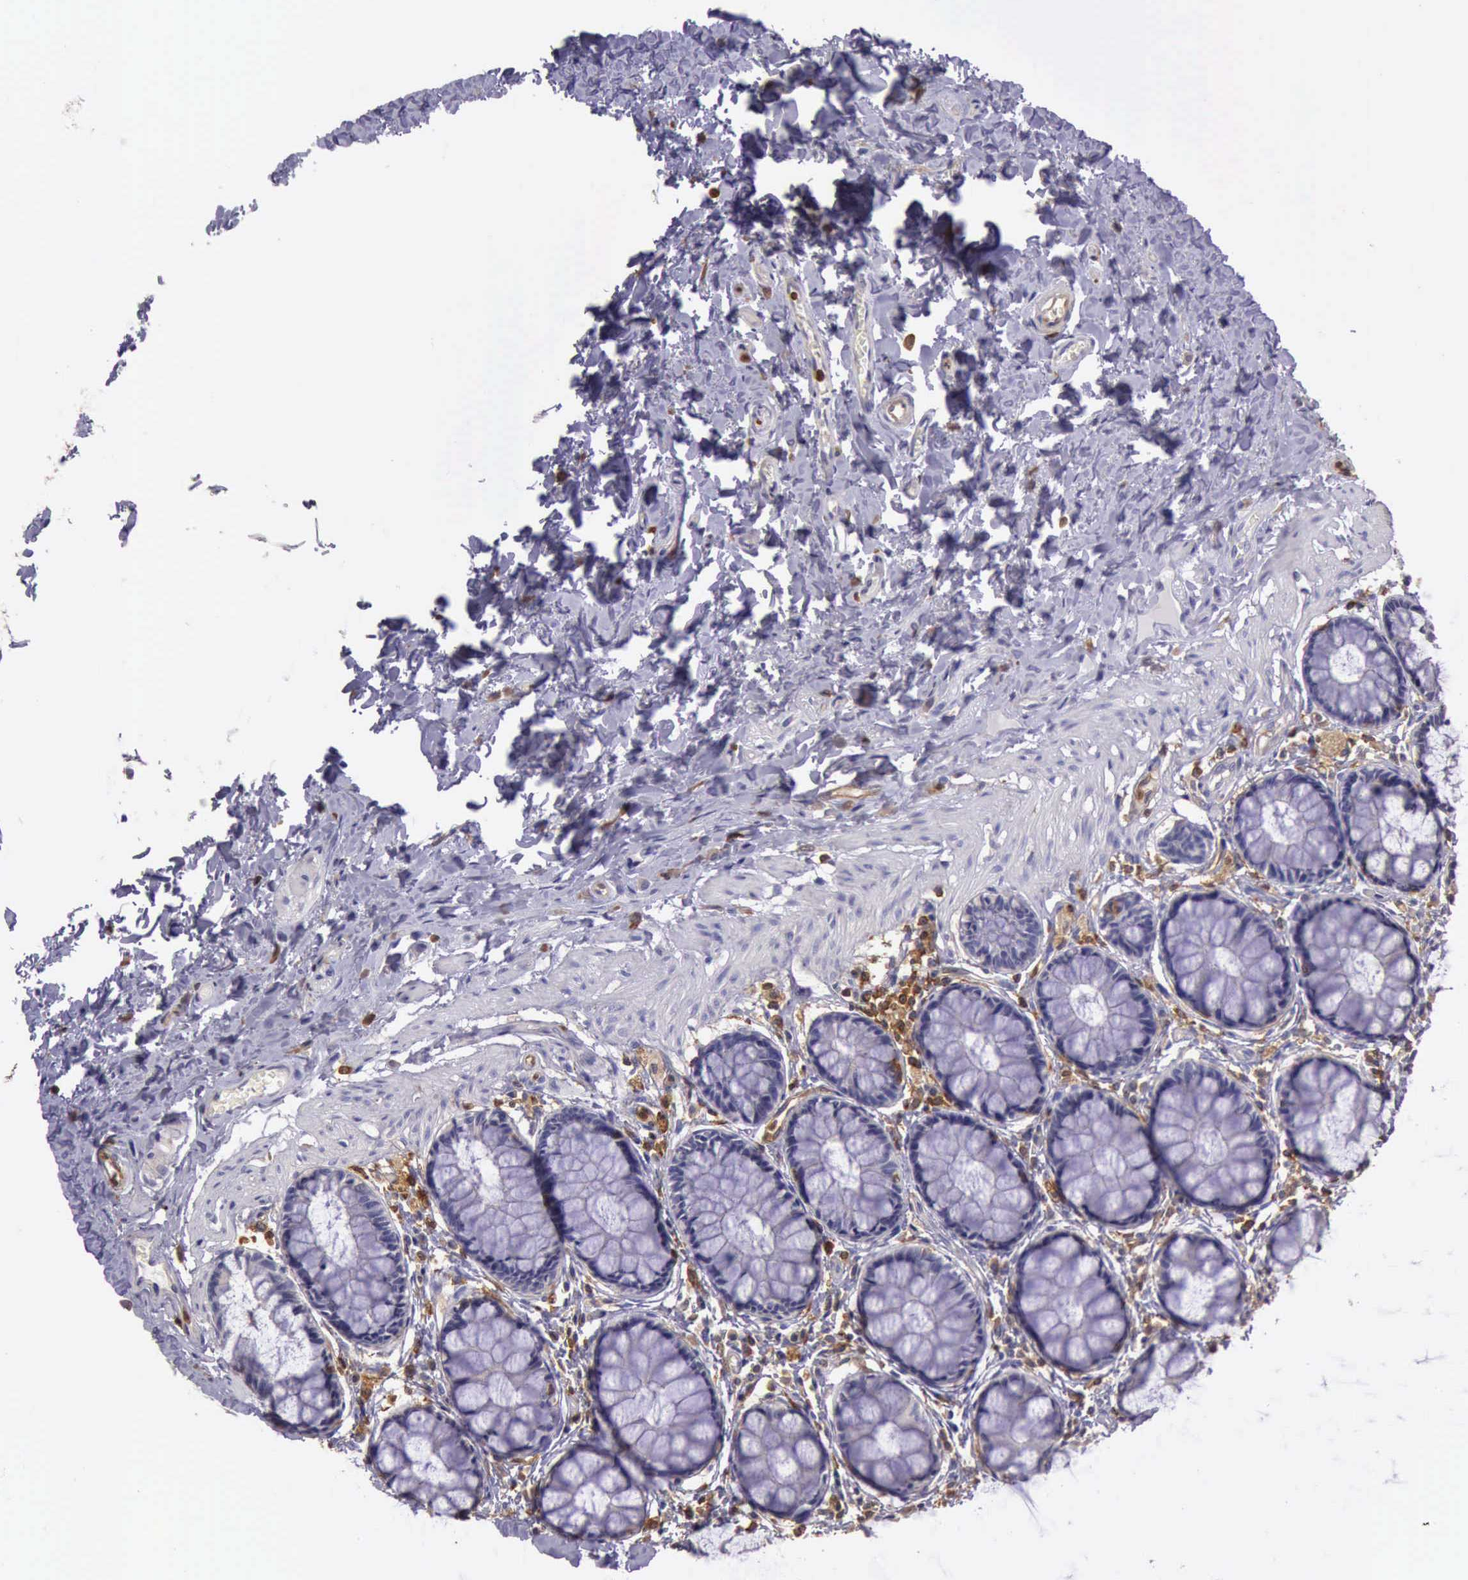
{"staining": {"intensity": "negative", "quantity": "none", "location": "none"}, "tissue": "rectum", "cell_type": "Glandular cells", "image_type": "normal", "snomed": [{"axis": "morphology", "description": "Normal tissue, NOS"}, {"axis": "topography", "description": "Rectum"}], "caption": "This is an IHC image of unremarkable rectum. There is no positivity in glandular cells.", "gene": "ARHGAP4", "patient": {"sex": "male", "age": 86}}